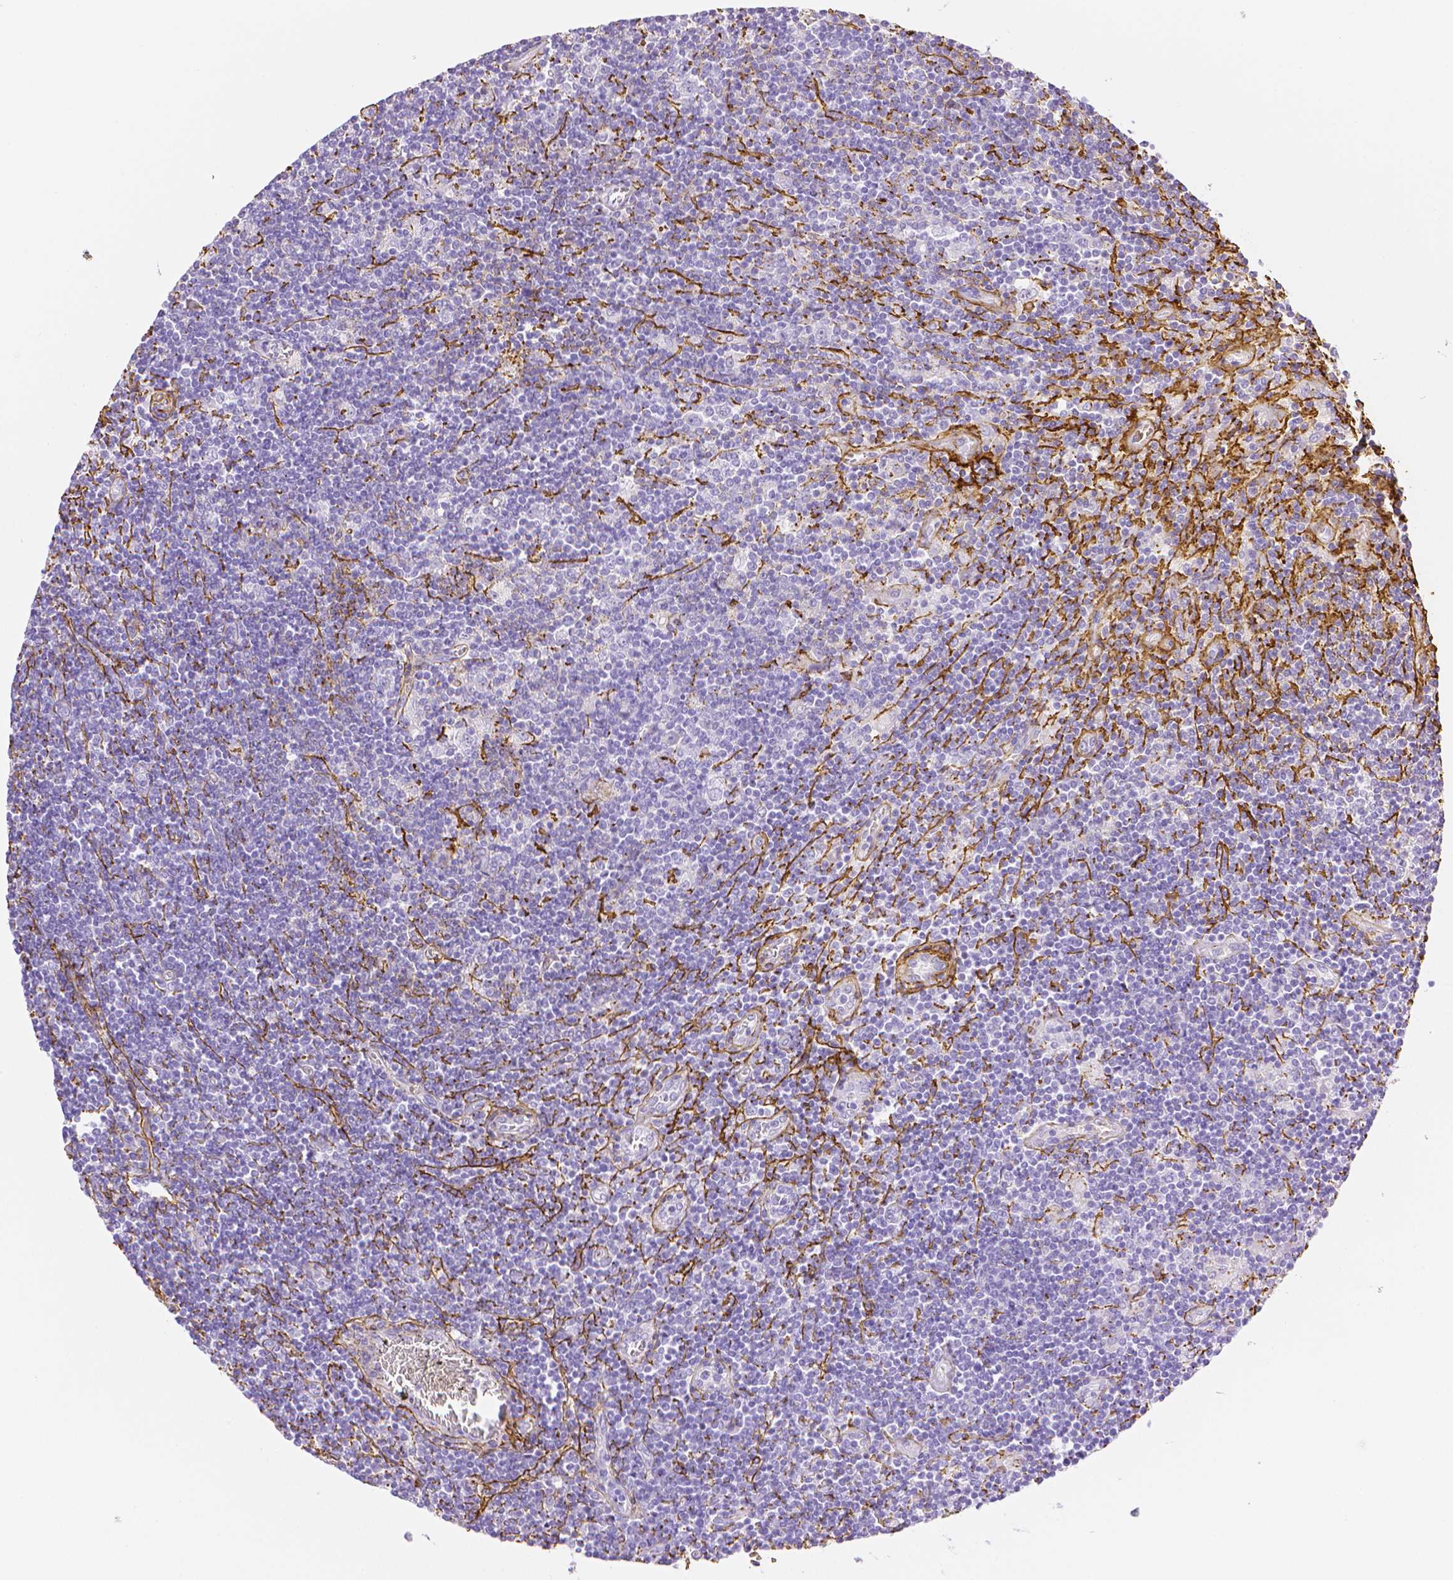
{"staining": {"intensity": "negative", "quantity": "none", "location": "none"}, "tissue": "lymphoma", "cell_type": "Tumor cells", "image_type": "cancer", "snomed": [{"axis": "morphology", "description": "Hodgkin's disease, NOS"}, {"axis": "topography", "description": "Lymph node"}], "caption": "An immunohistochemistry photomicrograph of Hodgkin's disease is shown. There is no staining in tumor cells of Hodgkin's disease. (Stains: DAB (3,3'-diaminobenzidine) immunohistochemistry (IHC) with hematoxylin counter stain, Microscopy: brightfield microscopy at high magnification).", "gene": "FBN1", "patient": {"sex": "male", "age": 40}}